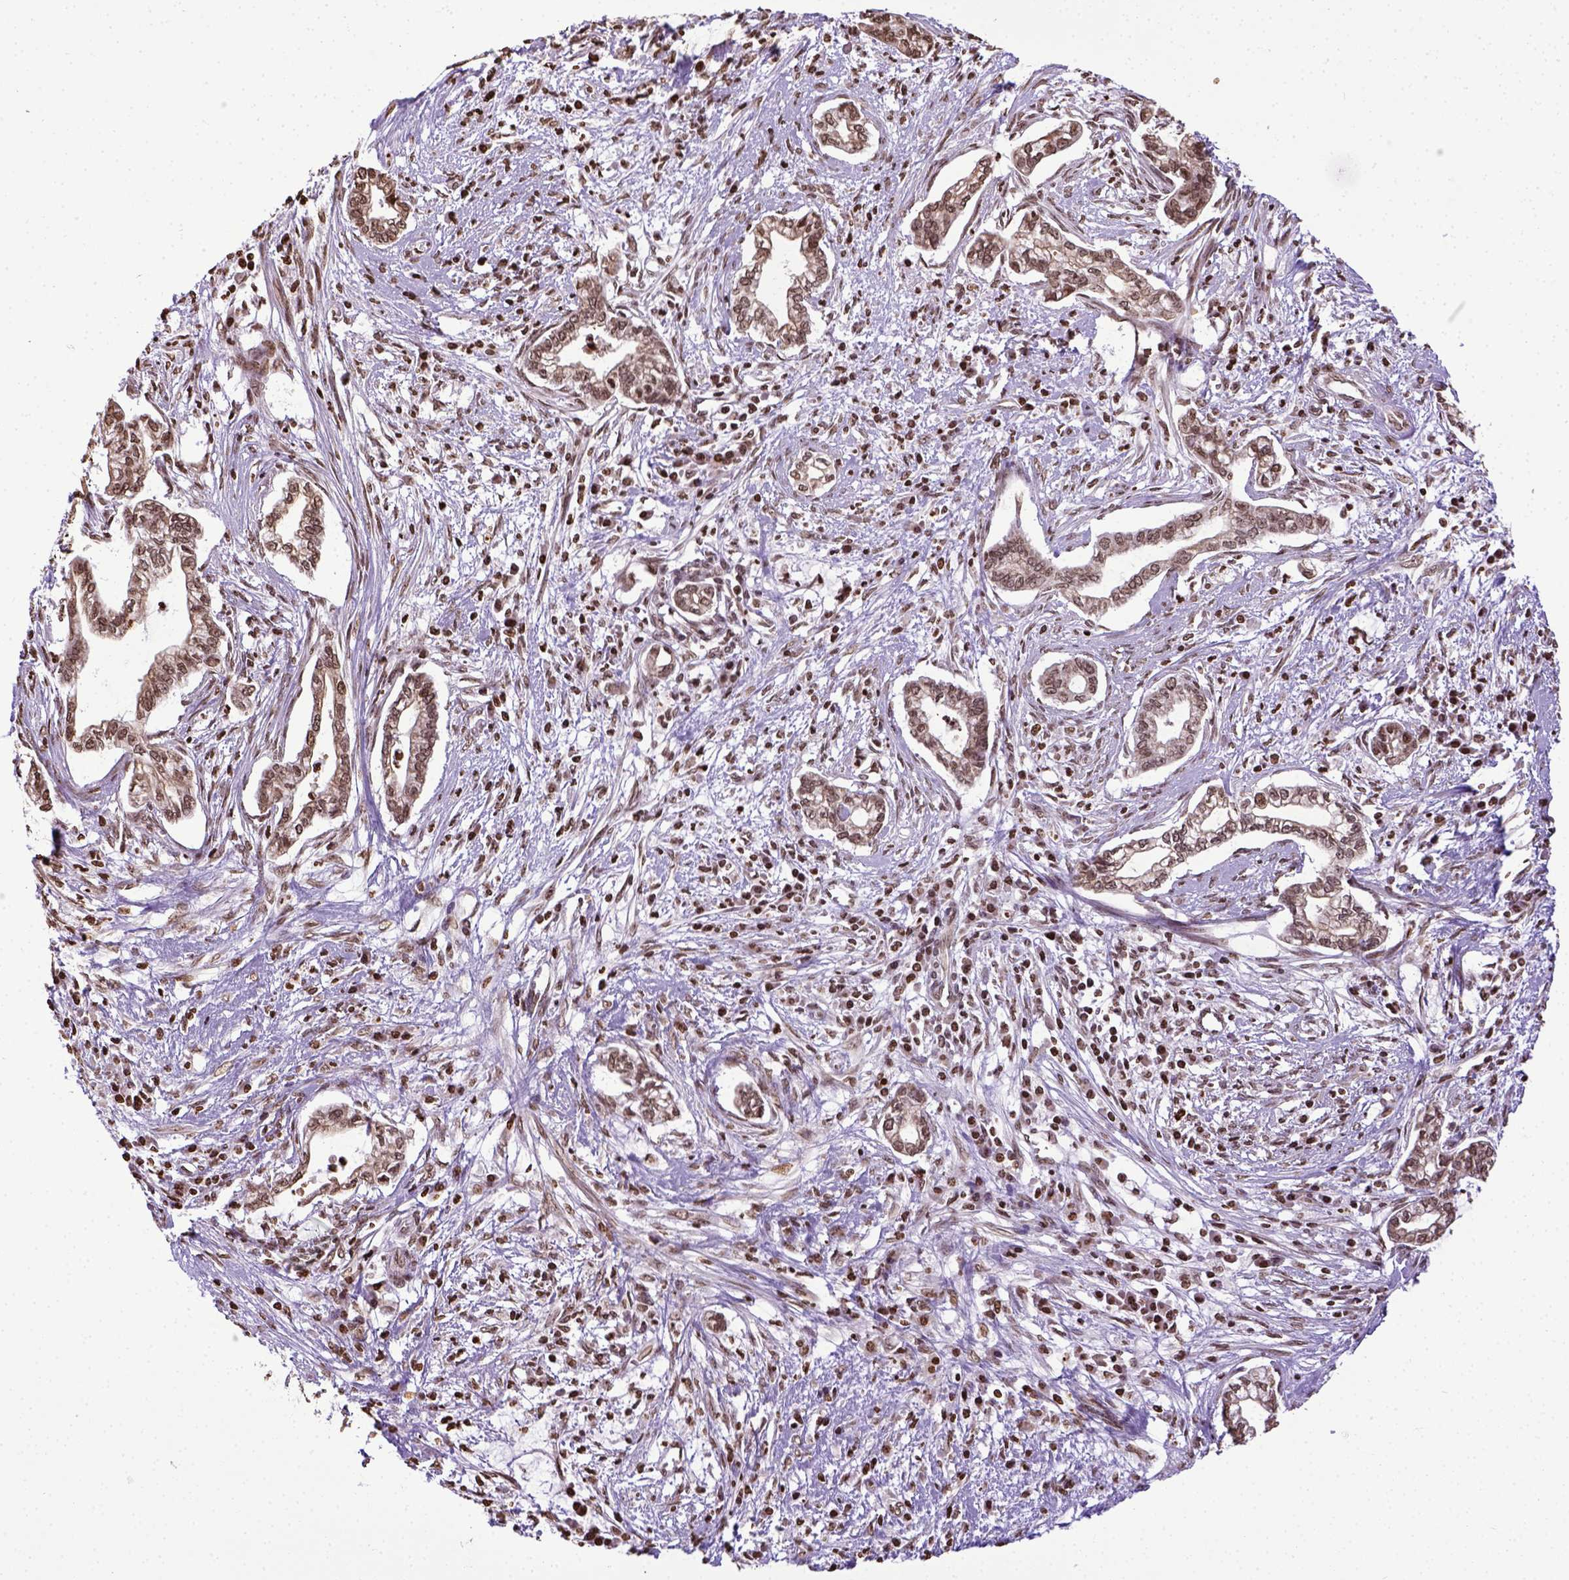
{"staining": {"intensity": "moderate", "quantity": ">75%", "location": "nuclear"}, "tissue": "cervical cancer", "cell_type": "Tumor cells", "image_type": "cancer", "snomed": [{"axis": "morphology", "description": "Adenocarcinoma, NOS"}, {"axis": "topography", "description": "Cervix"}], "caption": "Brown immunohistochemical staining in cervical adenocarcinoma reveals moderate nuclear positivity in about >75% of tumor cells.", "gene": "ZNF75D", "patient": {"sex": "female", "age": 62}}